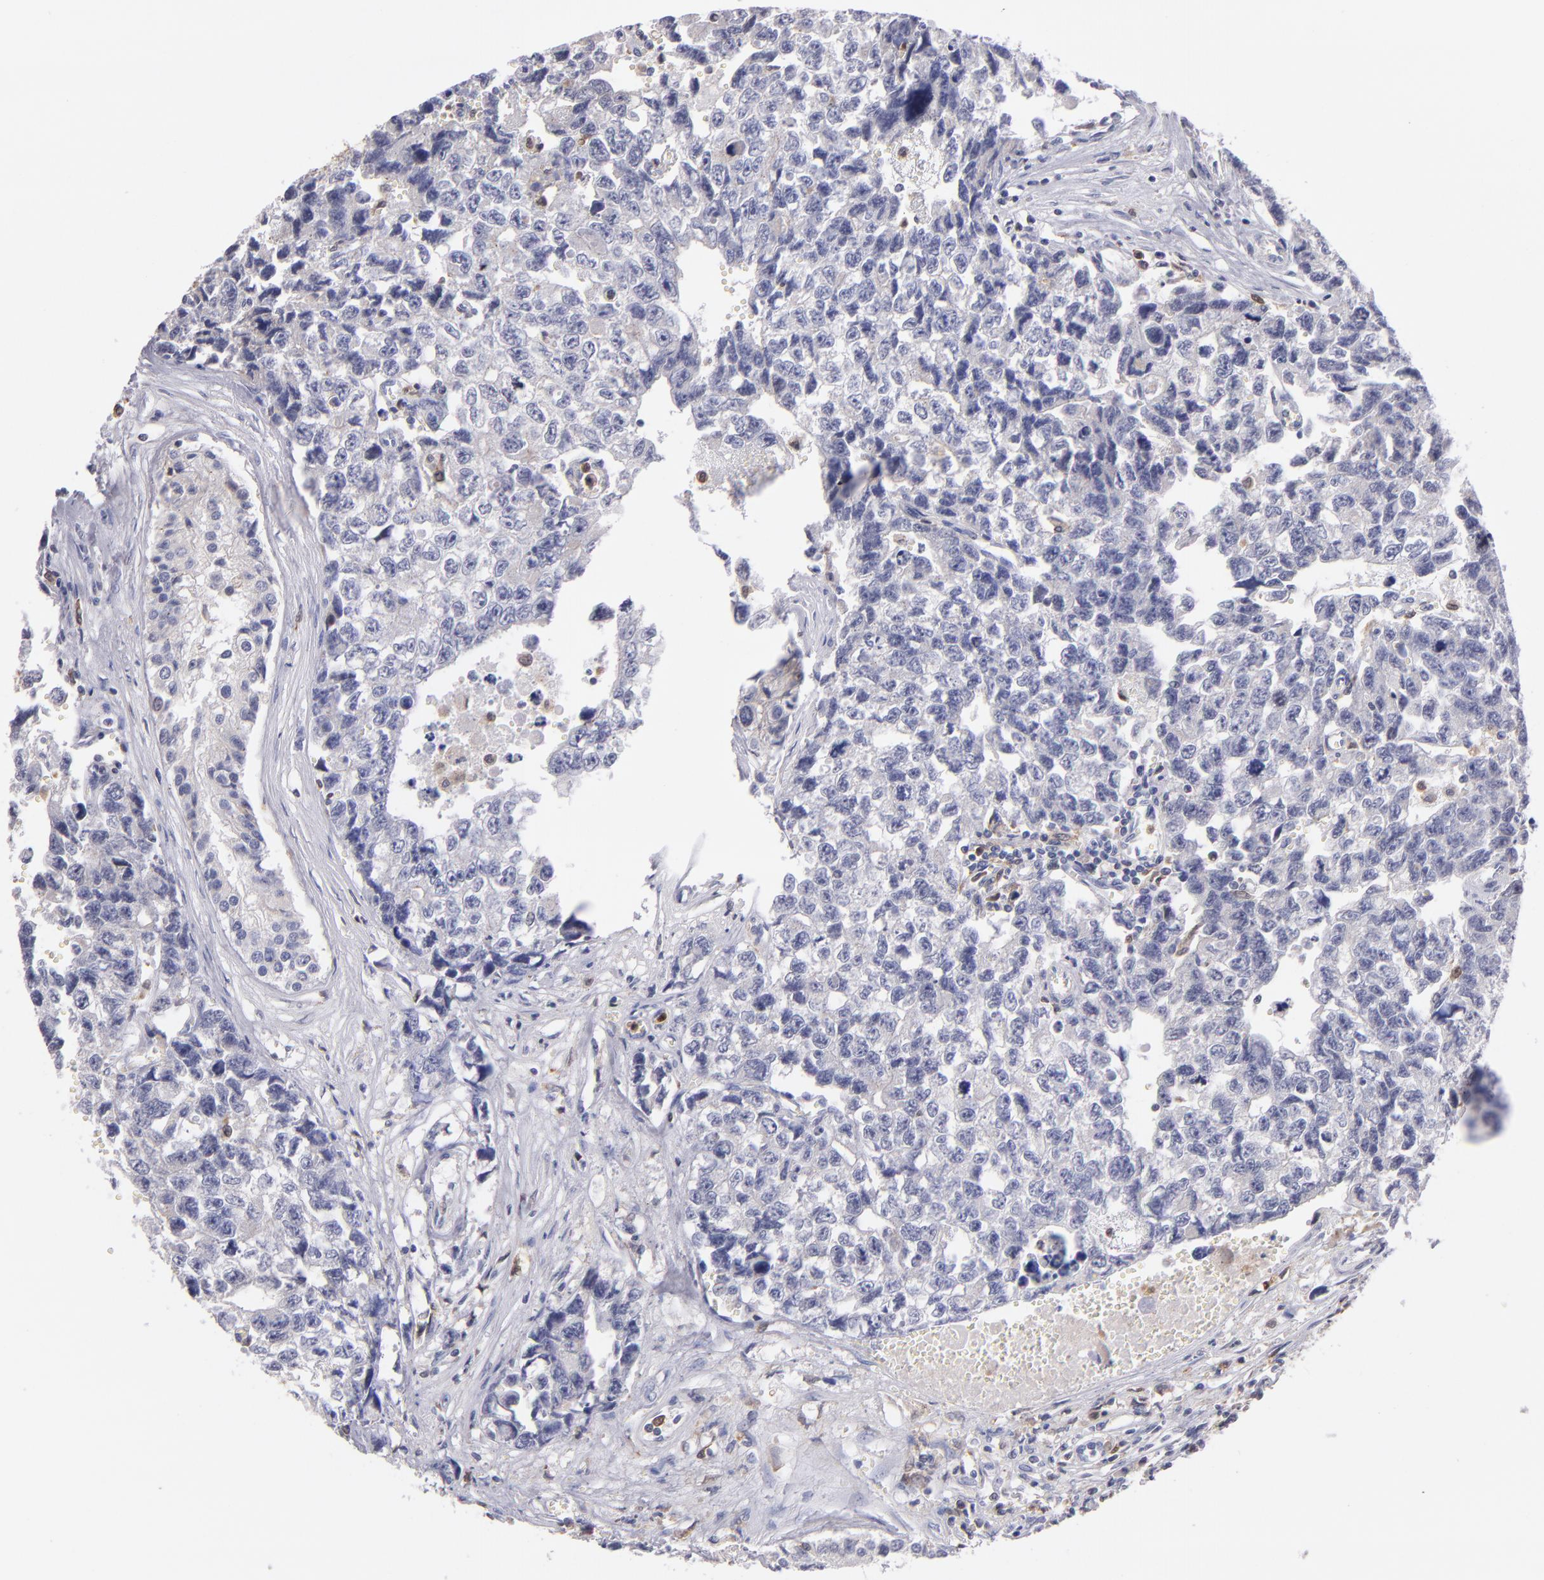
{"staining": {"intensity": "negative", "quantity": "none", "location": "none"}, "tissue": "testis cancer", "cell_type": "Tumor cells", "image_type": "cancer", "snomed": [{"axis": "morphology", "description": "Carcinoma, Embryonal, NOS"}, {"axis": "topography", "description": "Testis"}], "caption": "Immunohistochemistry image of neoplastic tissue: testis cancer stained with DAB displays no significant protein staining in tumor cells.", "gene": "PRKCD", "patient": {"sex": "male", "age": 31}}